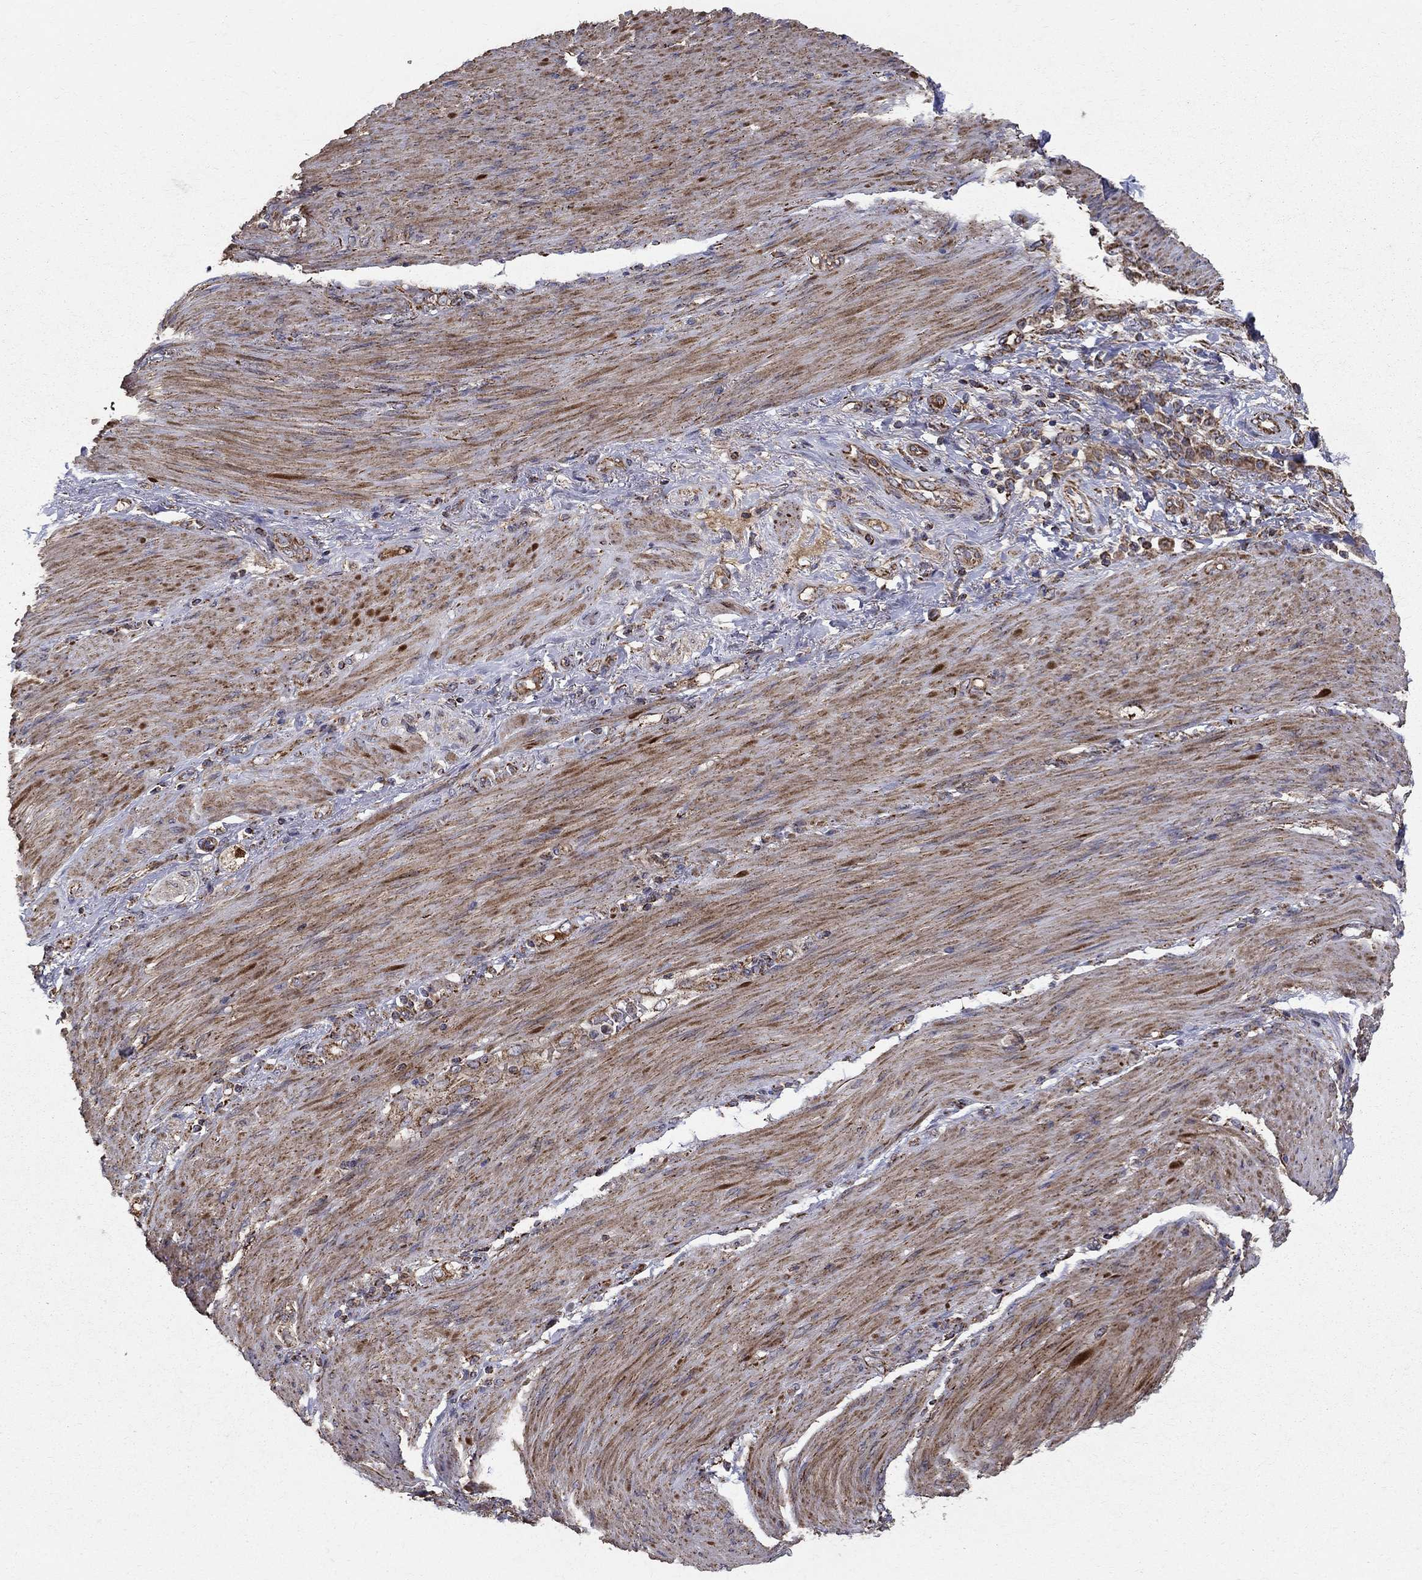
{"staining": {"intensity": "moderate", "quantity": ">75%", "location": "cytoplasmic/membranous"}, "tissue": "stomach cancer", "cell_type": "Tumor cells", "image_type": "cancer", "snomed": [{"axis": "morphology", "description": "Normal tissue, NOS"}, {"axis": "morphology", "description": "Adenocarcinoma, NOS"}, {"axis": "topography", "description": "Stomach"}], "caption": "Stomach cancer was stained to show a protein in brown. There is medium levels of moderate cytoplasmic/membranous staining in about >75% of tumor cells.", "gene": "NDUFS8", "patient": {"sex": "female", "age": 79}}